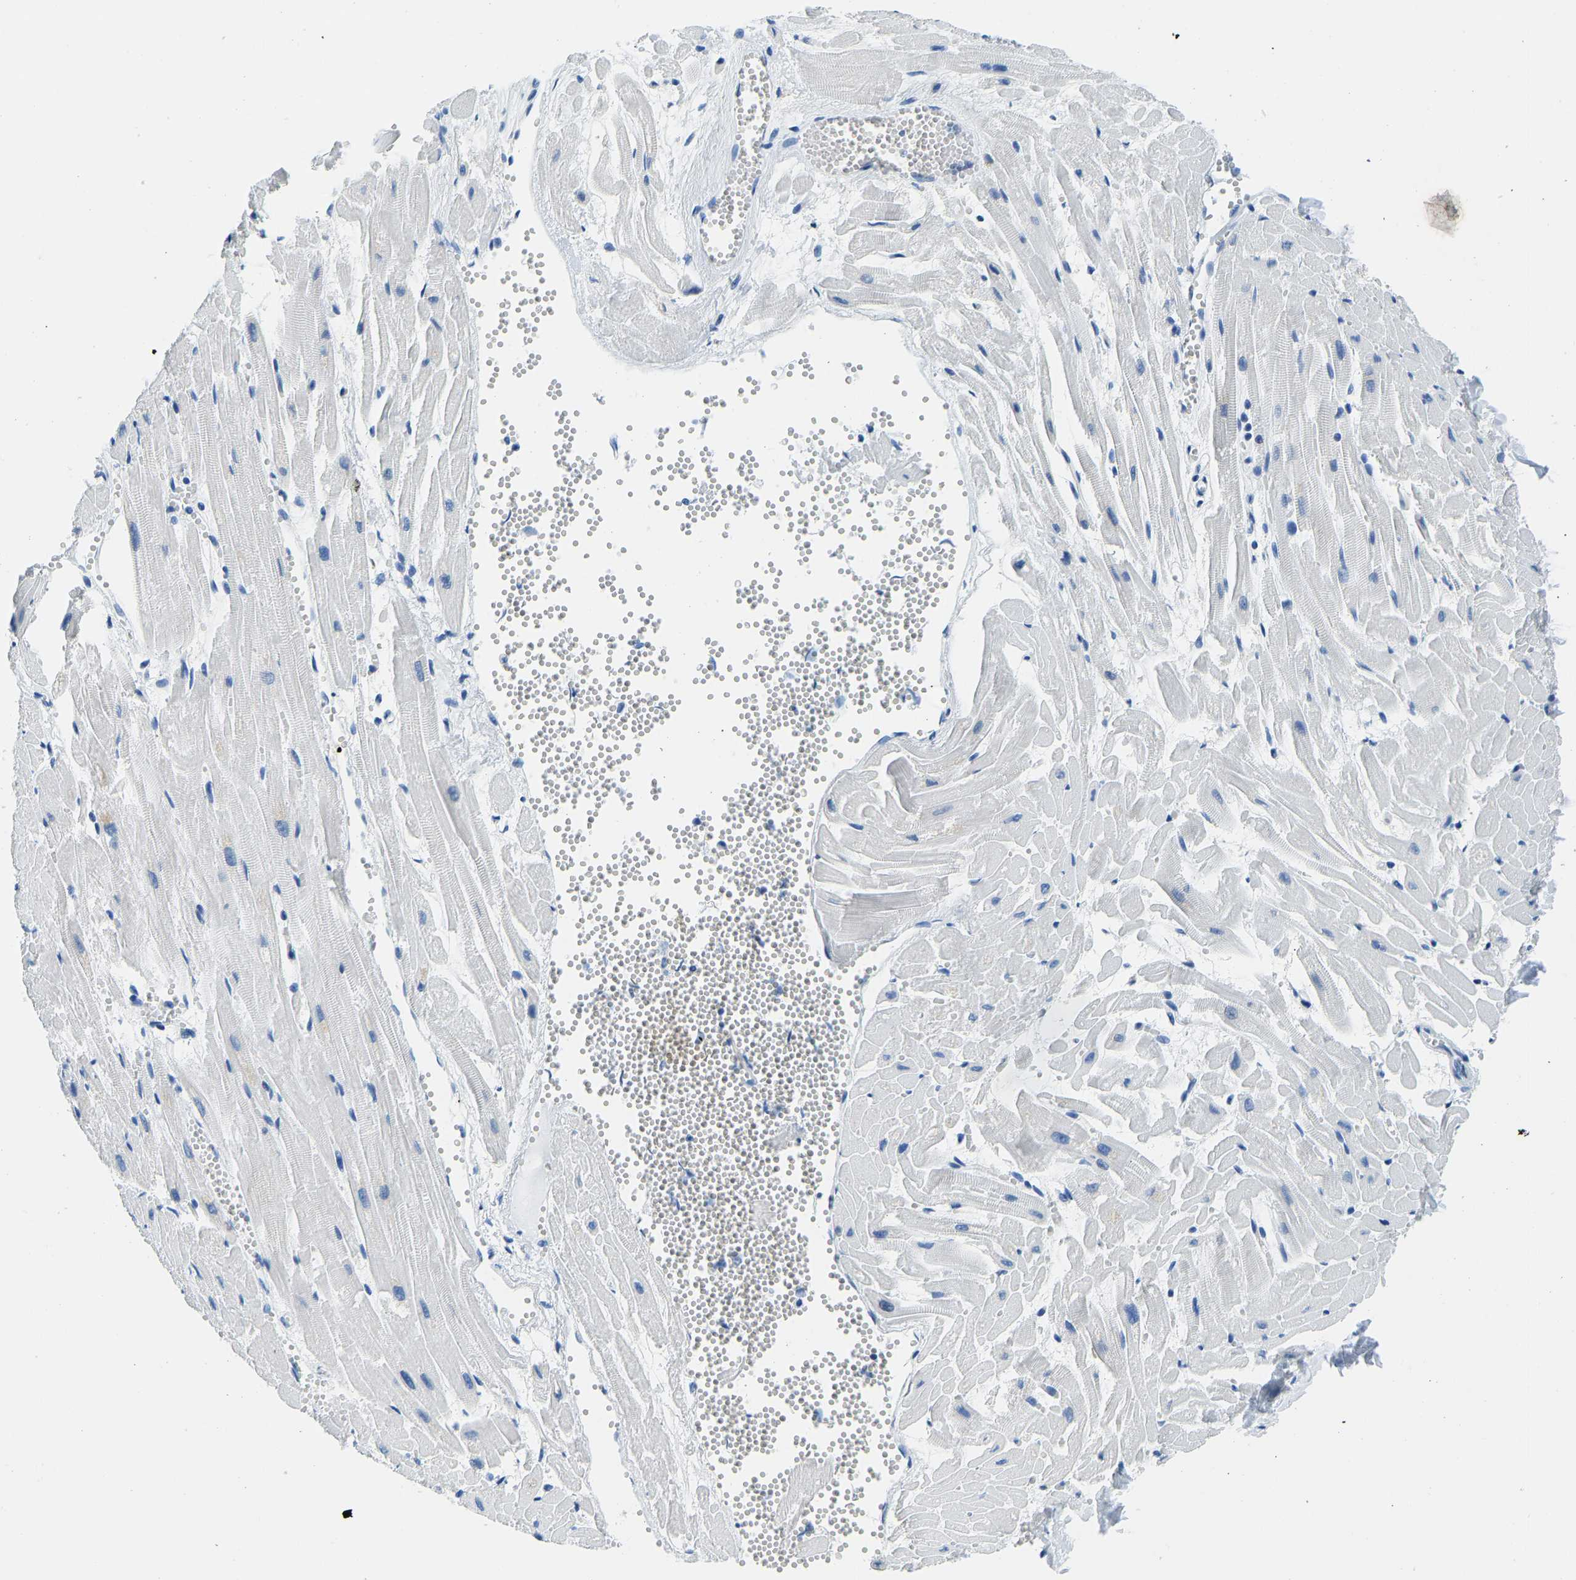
{"staining": {"intensity": "negative", "quantity": "none", "location": "none"}, "tissue": "heart muscle", "cell_type": "Cardiomyocytes", "image_type": "normal", "snomed": [{"axis": "morphology", "description": "Normal tissue, NOS"}, {"axis": "topography", "description": "Heart"}], "caption": "Immunohistochemistry (IHC) of benign human heart muscle displays no positivity in cardiomyocytes.", "gene": "SERPINB3", "patient": {"sex": "female", "age": 19}}